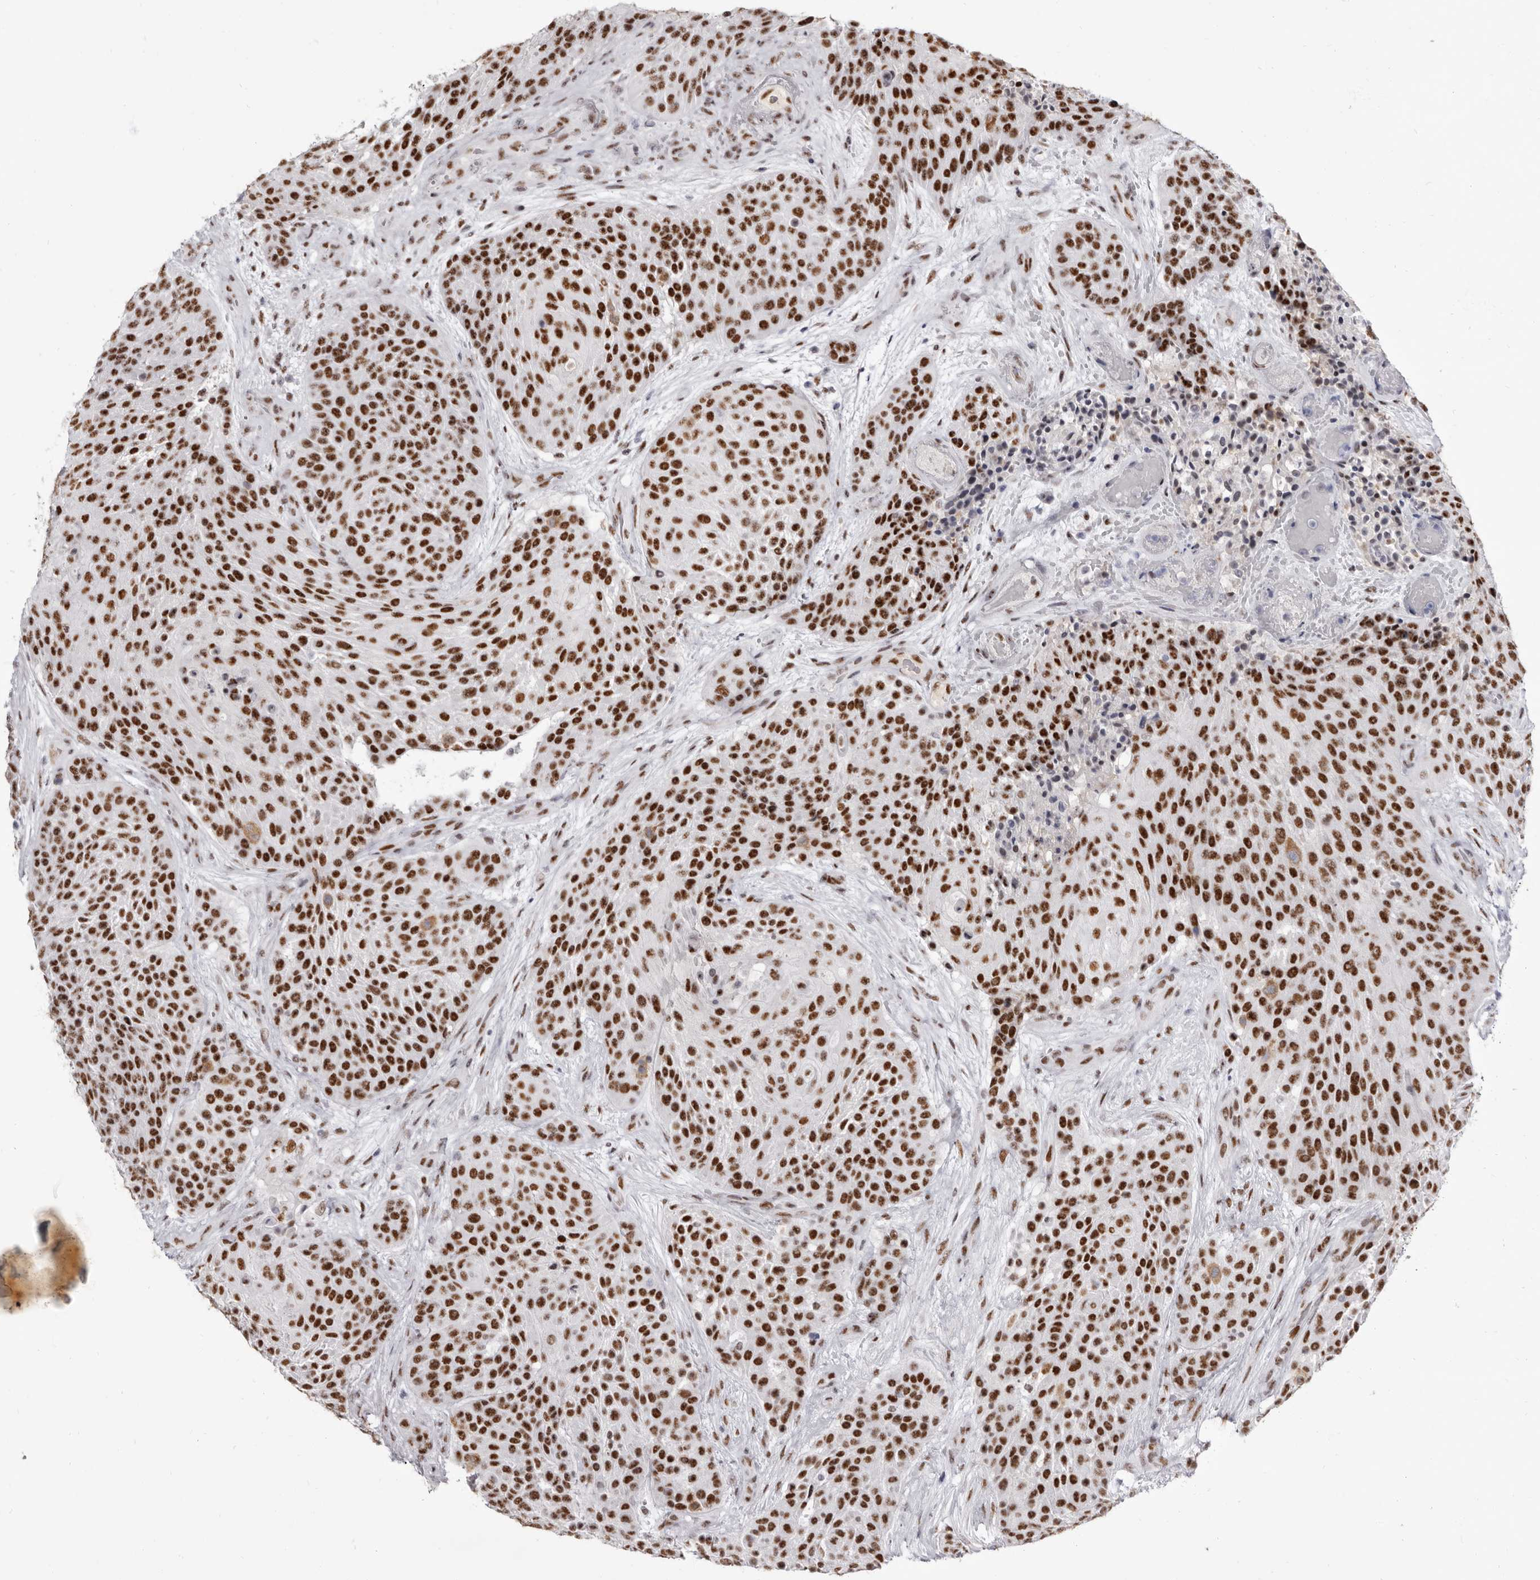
{"staining": {"intensity": "strong", "quantity": ">75%", "location": "nuclear"}, "tissue": "urothelial cancer", "cell_type": "Tumor cells", "image_type": "cancer", "snomed": [{"axis": "morphology", "description": "Urothelial carcinoma, High grade"}, {"axis": "topography", "description": "Urinary bladder"}], "caption": "Immunohistochemistry (IHC) photomicrograph of human high-grade urothelial carcinoma stained for a protein (brown), which exhibits high levels of strong nuclear expression in about >75% of tumor cells.", "gene": "ZNF326", "patient": {"sex": "female", "age": 63}}